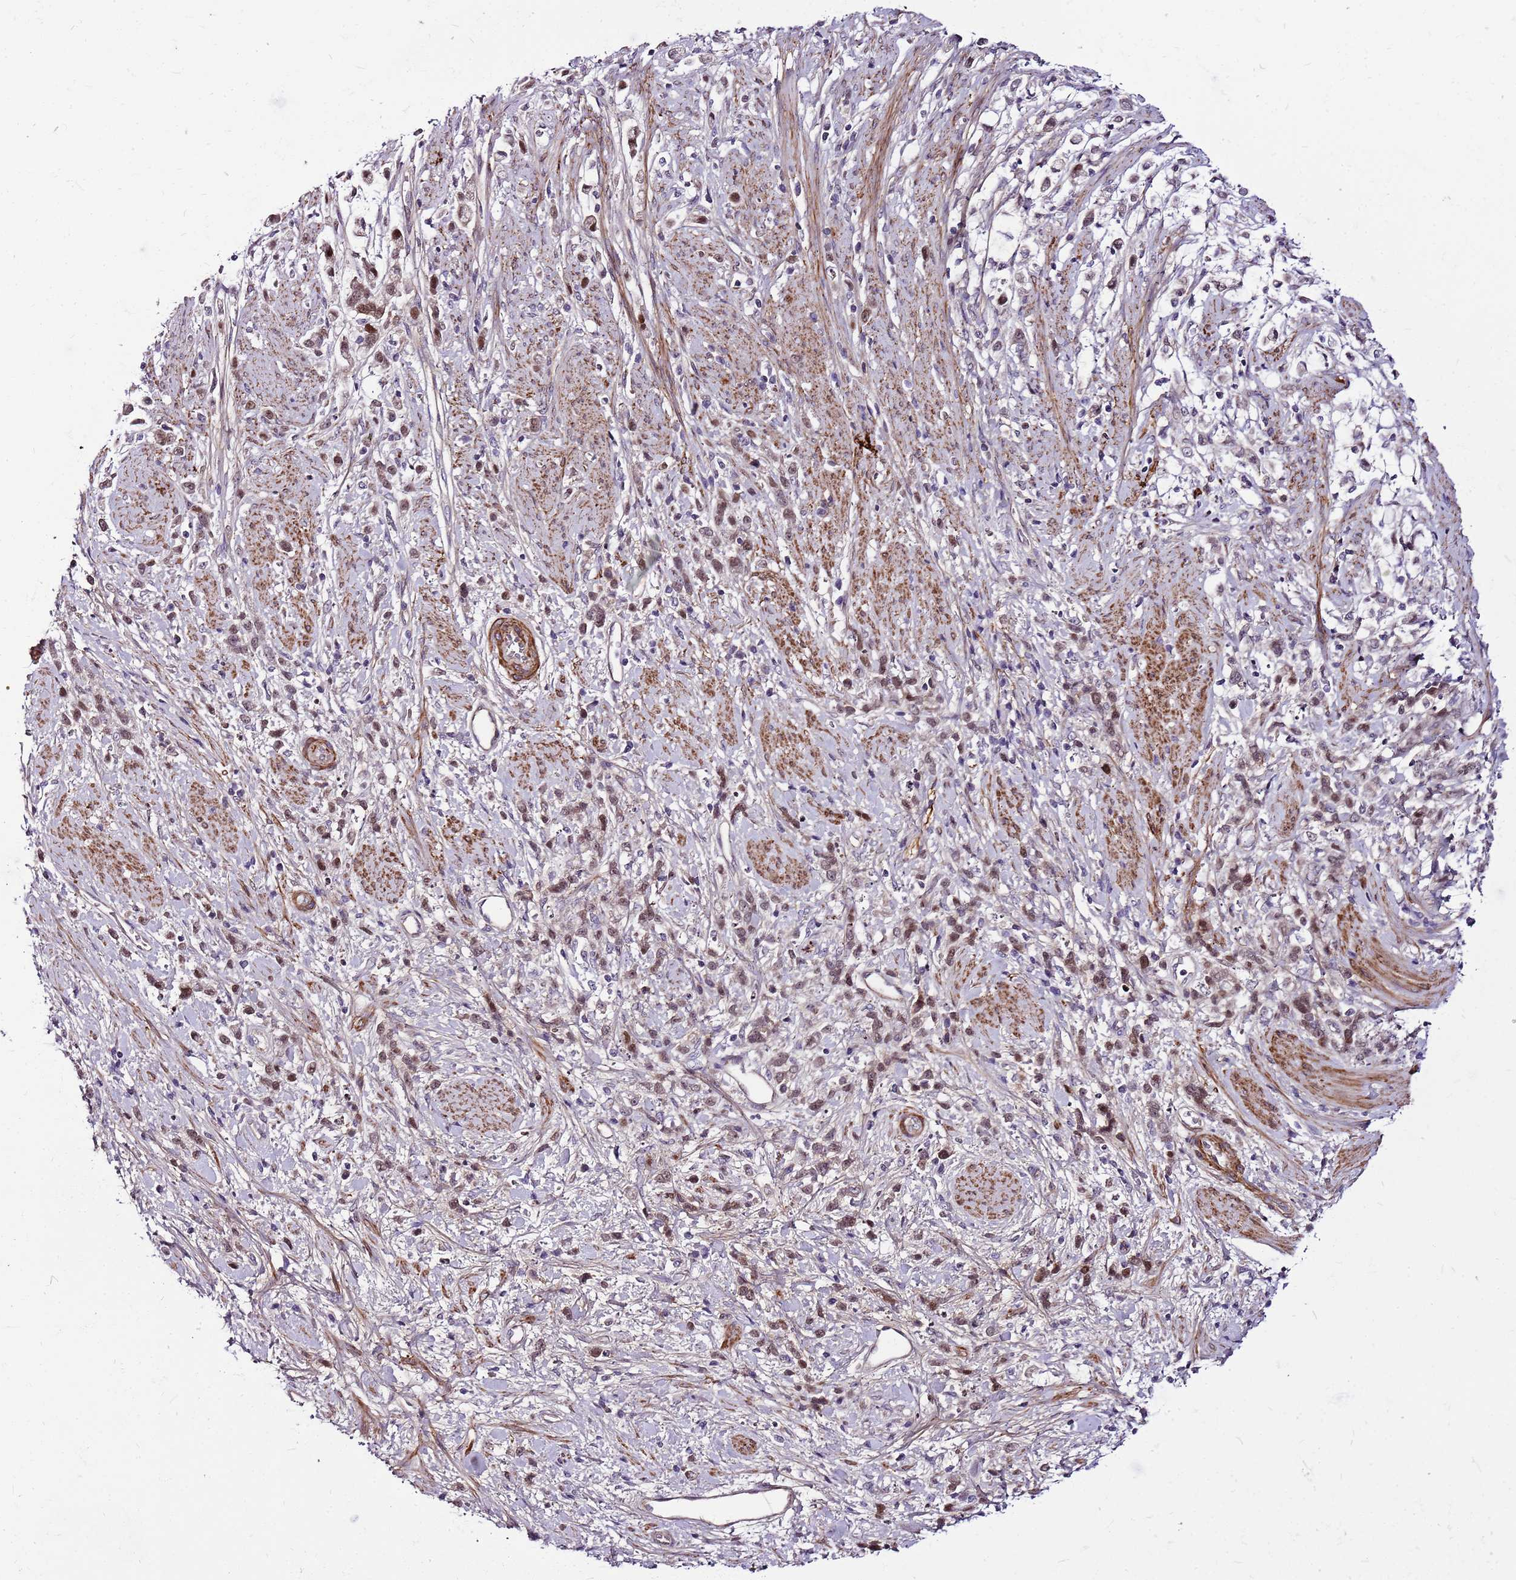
{"staining": {"intensity": "moderate", "quantity": "<25%", "location": "nuclear"}, "tissue": "stomach cancer", "cell_type": "Tumor cells", "image_type": "cancer", "snomed": [{"axis": "morphology", "description": "Adenocarcinoma, NOS"}, {"axis": "topography", "description": "Stomach"}], "caption": "DAB immunohistochemical staining of human stomach cancer (adenocarcinoma) shows moderate nuclear protein positivity in approximately <25% of tumor cells.", "gene": "POLE3", "patient": {"sex": "female", "age": 60}}